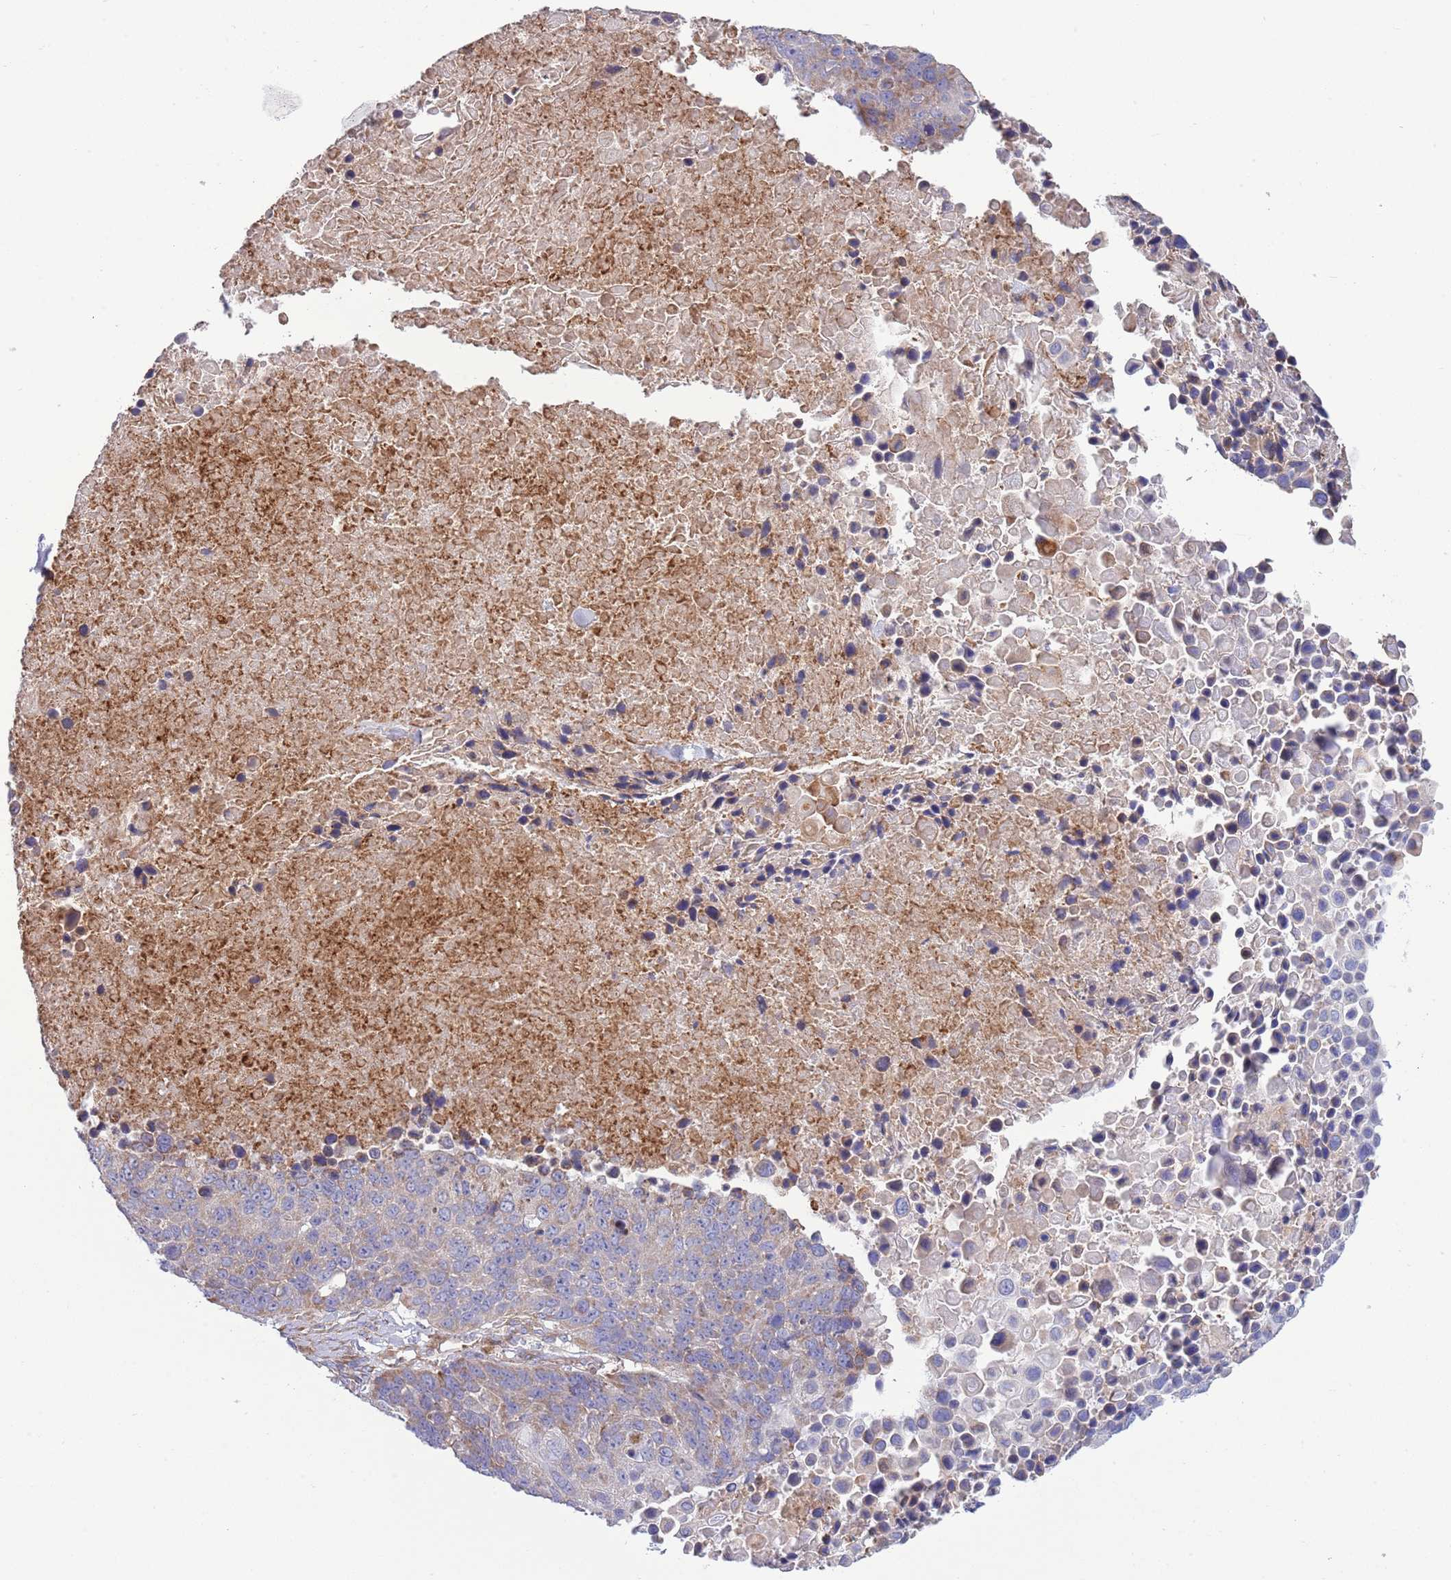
{"staining": {"intensity": "weak", "quantity": "25%-75%", "location": "cytoplasmic/membranous"}, "tissue": "lung cancer", "cell_type": "Tumor cells", "image_type": "cancer", "snomed": [{"axis": "morphology", "description": "Normal tissue, NOS"}, {"axis": "morphology", "description": "Squamous cell carcinoma, NOS"}, {"axis": "topography", "description": "Lymph node"}, {"axis": "topography", "description": "Lung"}], "caption": "Immunohistochemical staining of squamous cell carcinoma (lung) shows weak cytoplasmic/membranous protein positivity in approximately 25%-75% of tumor cells.", "gene": "TOMM5", "patient": {"sex": "male", "age": 66}}